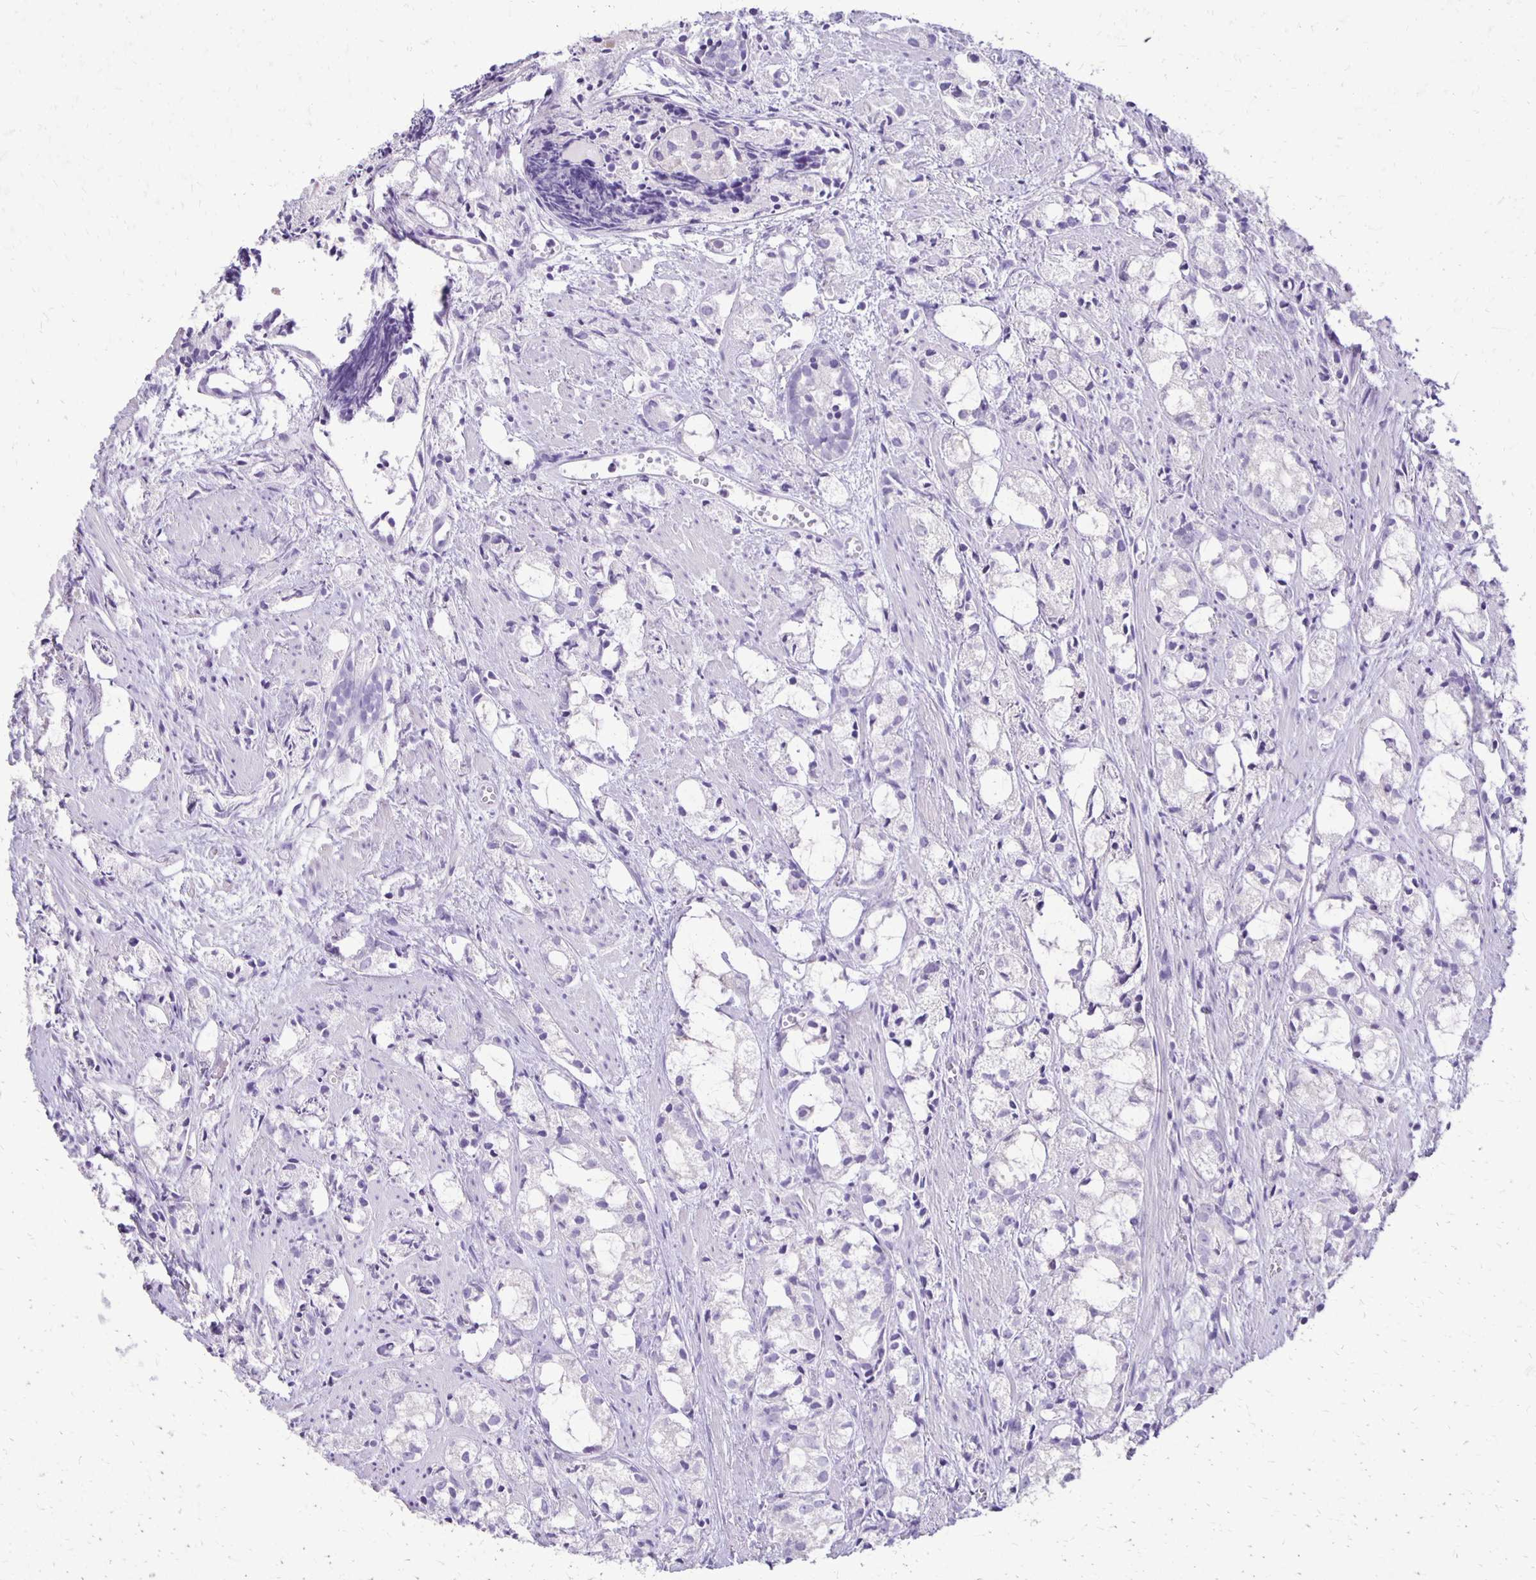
{"staining": {"intensity": "negative", "quantity": "none", "location": "none"}, "tissue": "prostate cancer", "cell_type": "Tumor cells", "image_type": "cancer", "snomed": [{"axis": "morphology", "description": "Adenocarcinoma, High grade"}, {"axis": "topography", "description": "Prostate"}], "caption": "High power microscopy histopathology image of an IHC histopathology image of high-grade adenocarcinoma (prostate), revealing no significant positivity in tumor cells.", "gene": "ANKRD45", "patient": {"sex": "male", "age": 85}}